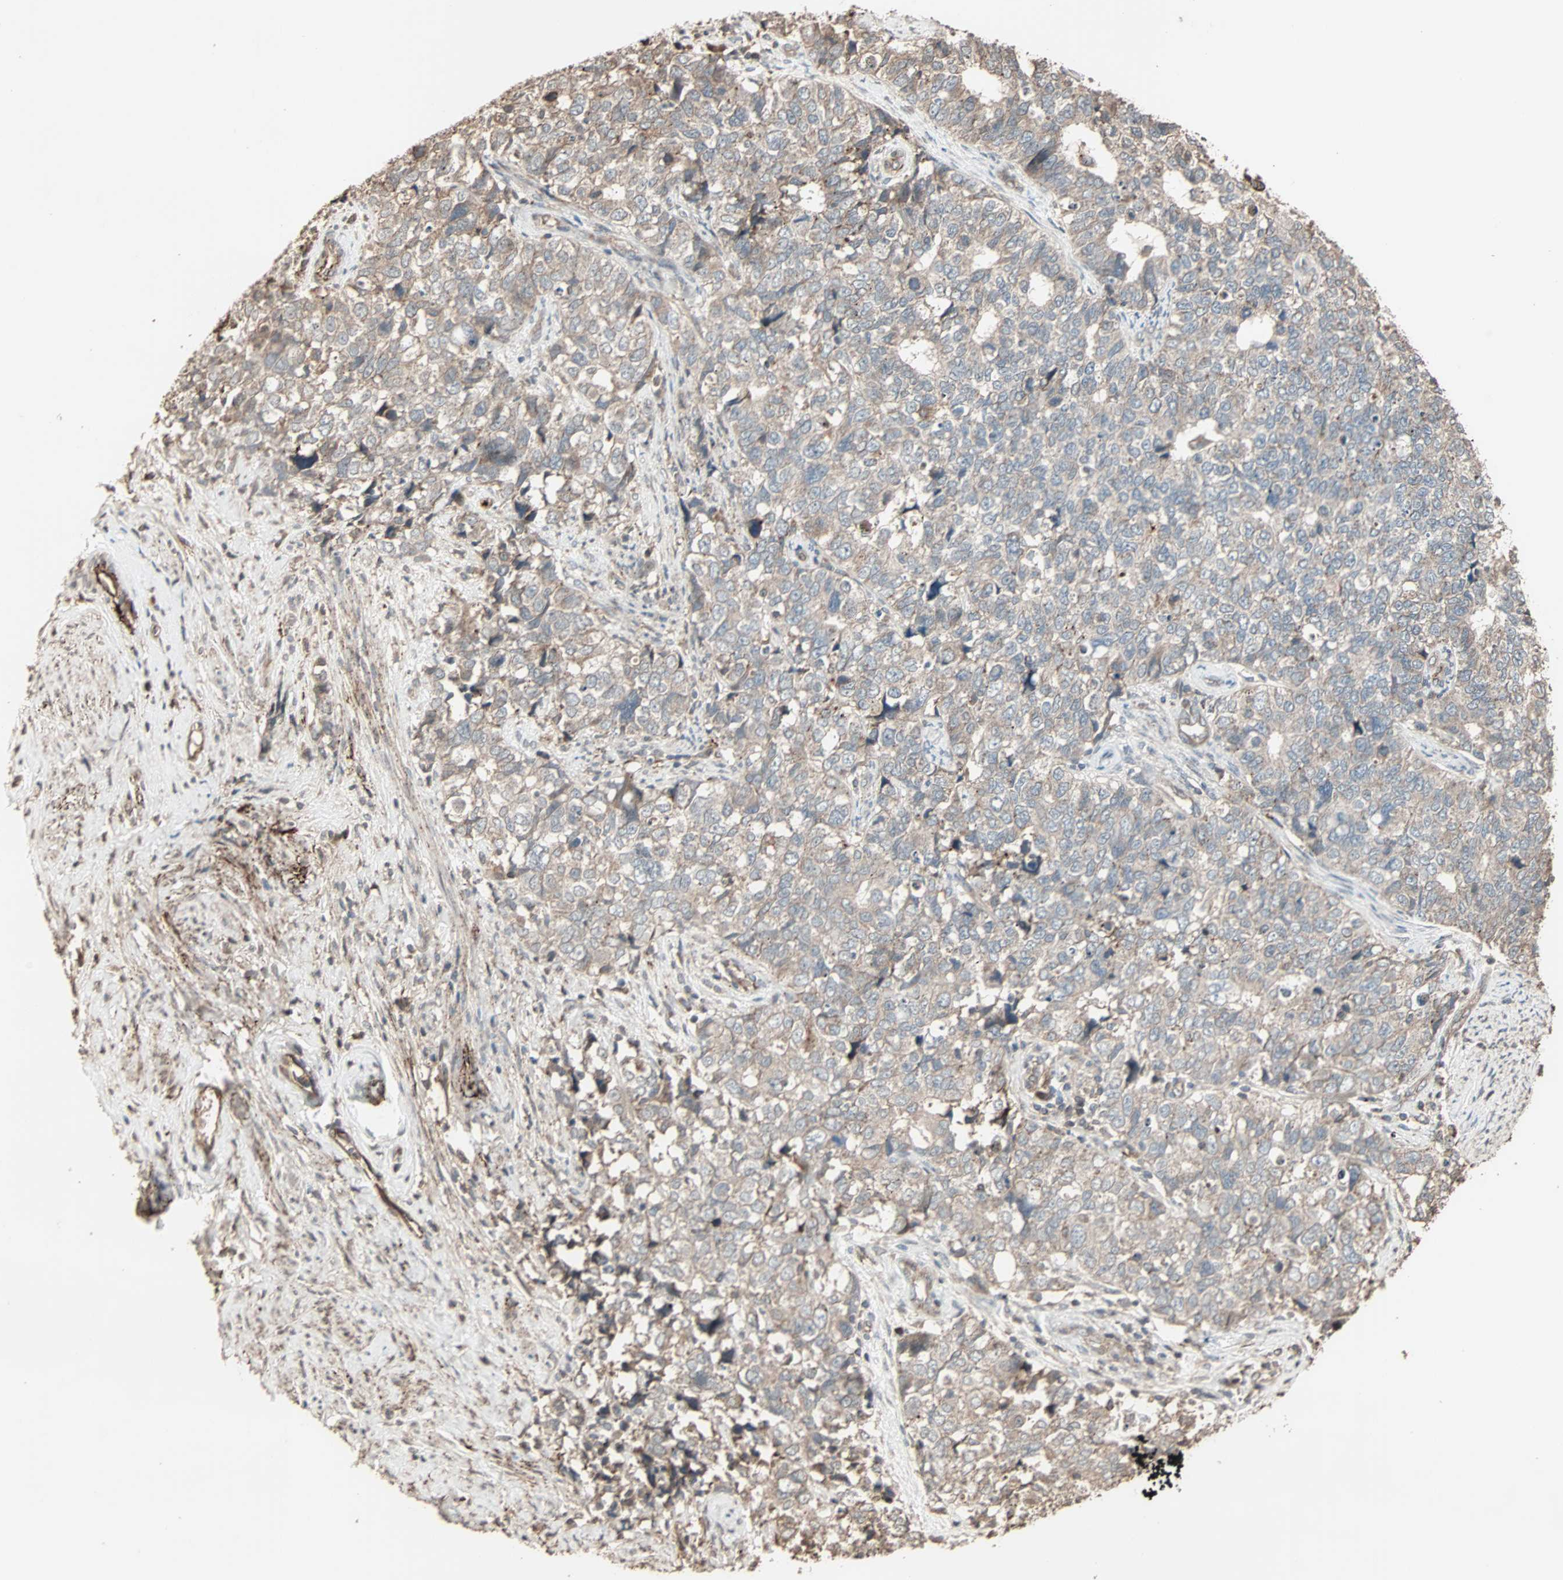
{"staining": {"intensity": "weak", "quantity": ">75%", "location": "cytoplasmic/membranous"}, "tissue": "cervical cancer", "cell_type": "Tumor cells", "image_type": "cancer", "snomed": [{"axis": "morphology", "description": "Squamous cell carcinoma, NOS"}, {"axis": "topography", "description": "Cervix"}], "caption": "This micrograph shows immunohistochemistry staining of human cervical squamous cell carcinoma, with low weak cytoplasmic/membranous positivity in approximately >75% of tumor cells.", "gene": "CALCRL", "patient": {"sex": "female", "age": 63}}